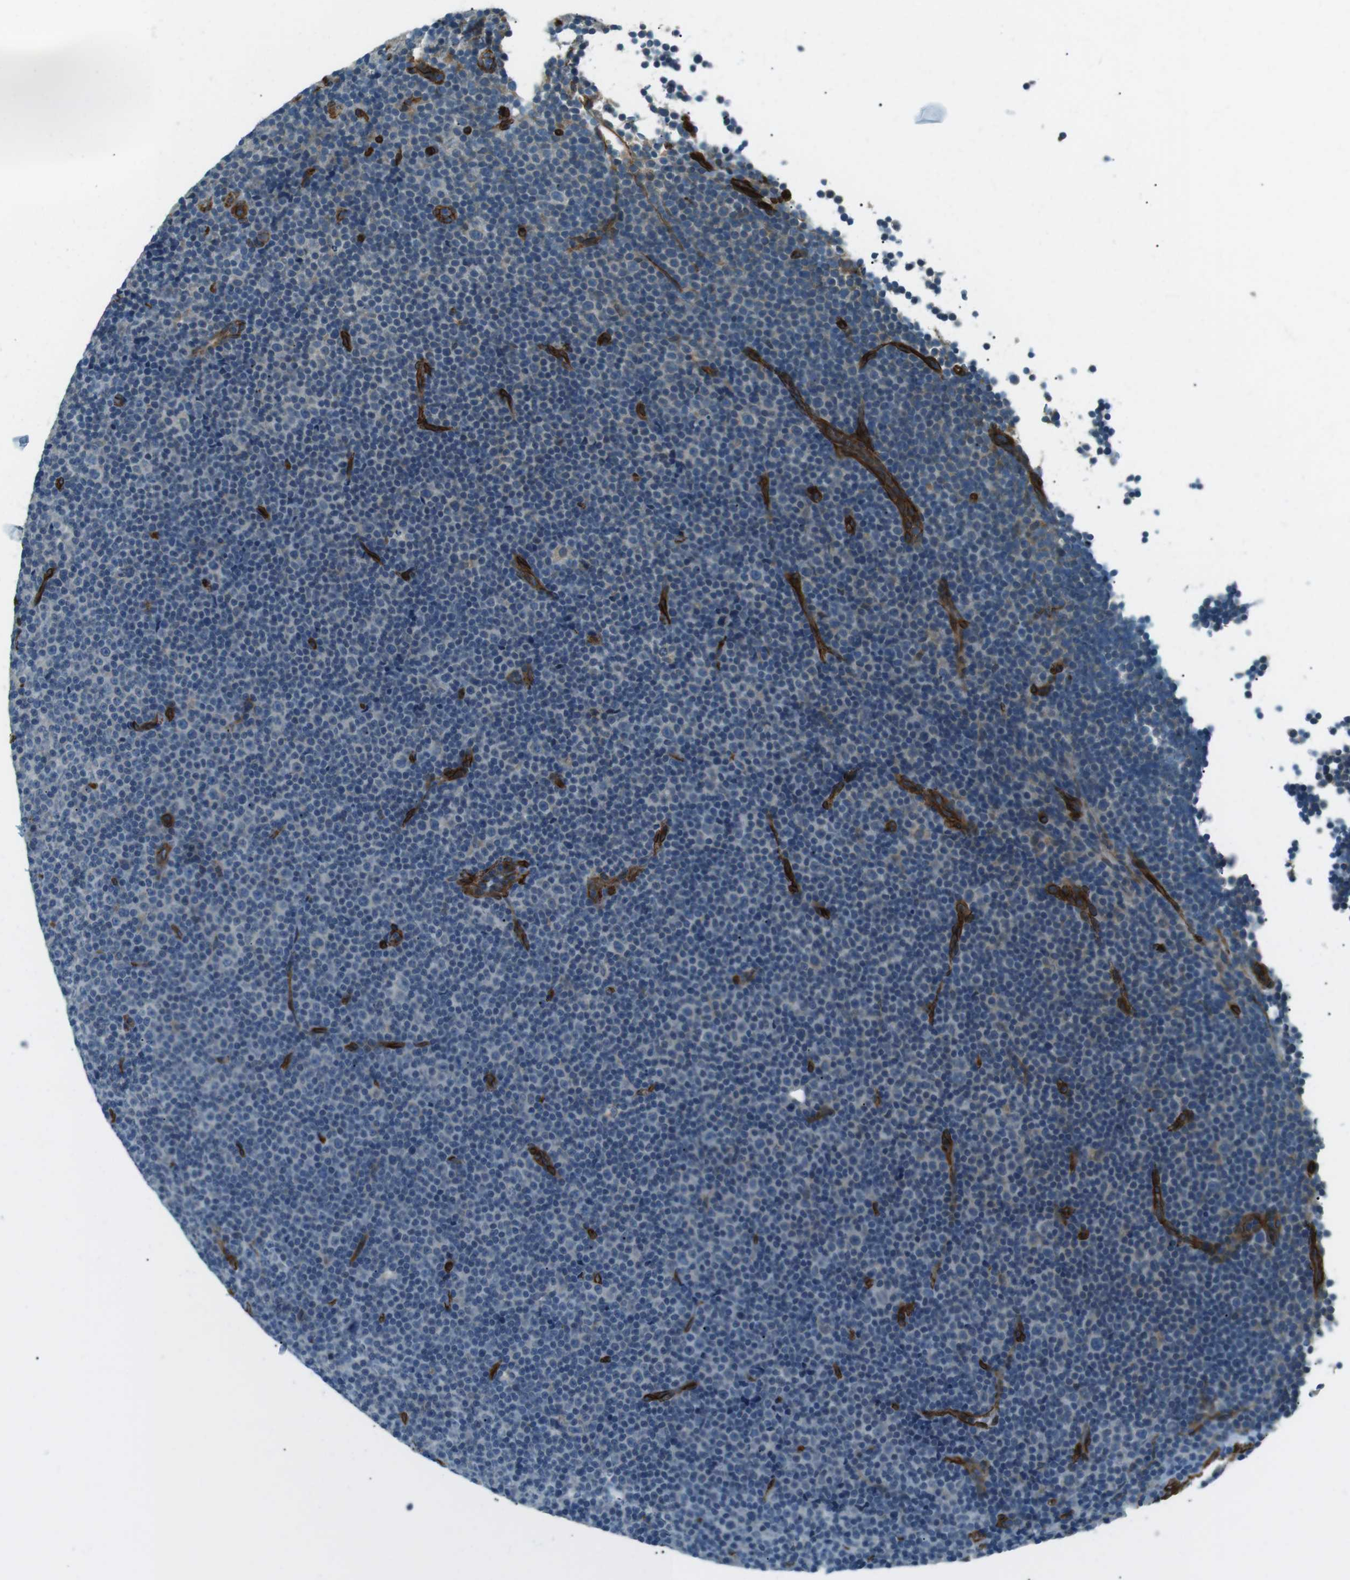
{"staining": {"intensity": "negative", "quantity": "none", "location": "none"}, "tissue": "lymphoma", "cell_type": "Tumor cells", "image_type": "cancer", "snomed": [{"axis": "morphology", "description": "Malignant lymphoma, non-Hodgkin's type, Low grade"}, {"axis": "topography", "description": "Lymph node"}], "caption": "High magnification brightfield microscopy of lymphoma stained with DAB (brown) and counterstained with hematoxylin (blue): tumor cells show no significant staining.", "gene": "ODR4", "patient": {"sex": "female", "age": 67}}